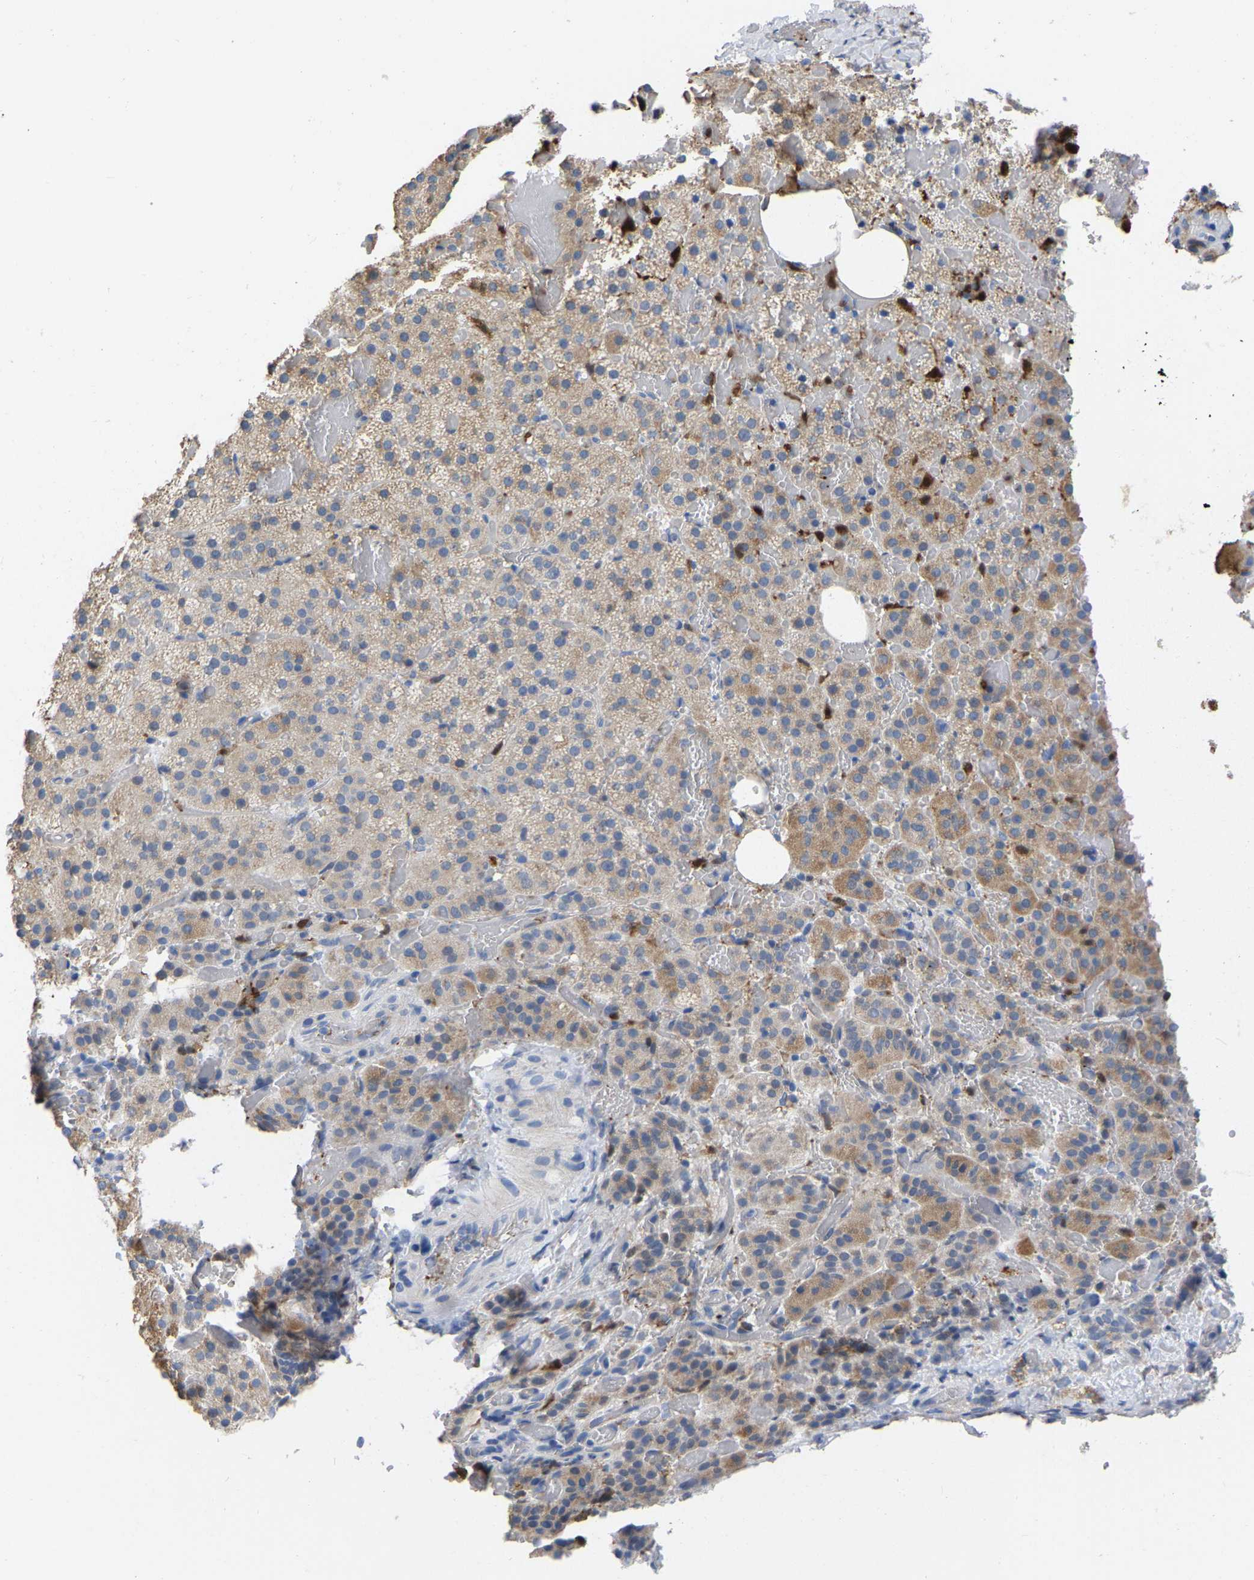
{"staining": {"intensity": "moderate", "quantity": "<25%", "location": "cytoplasmic/membranous"}, "tissue": "adrenal gland", "cell_type": "Glandular cells", "image_type": "normal", "snomed": [{"axis": "morphology", "description": "Normal tissue, NOS"}, {"axis": "topography", "description": "Adrenal gland"}], "caption": "The image shows immunohistochemical staining of unremarkable adrenal gland. There is moderate cytoplasmic/membranous staining is identified in about <25% of glandular cells.", "gene": "ULBP2", "patient": {"sex": "female", "age": 59}}